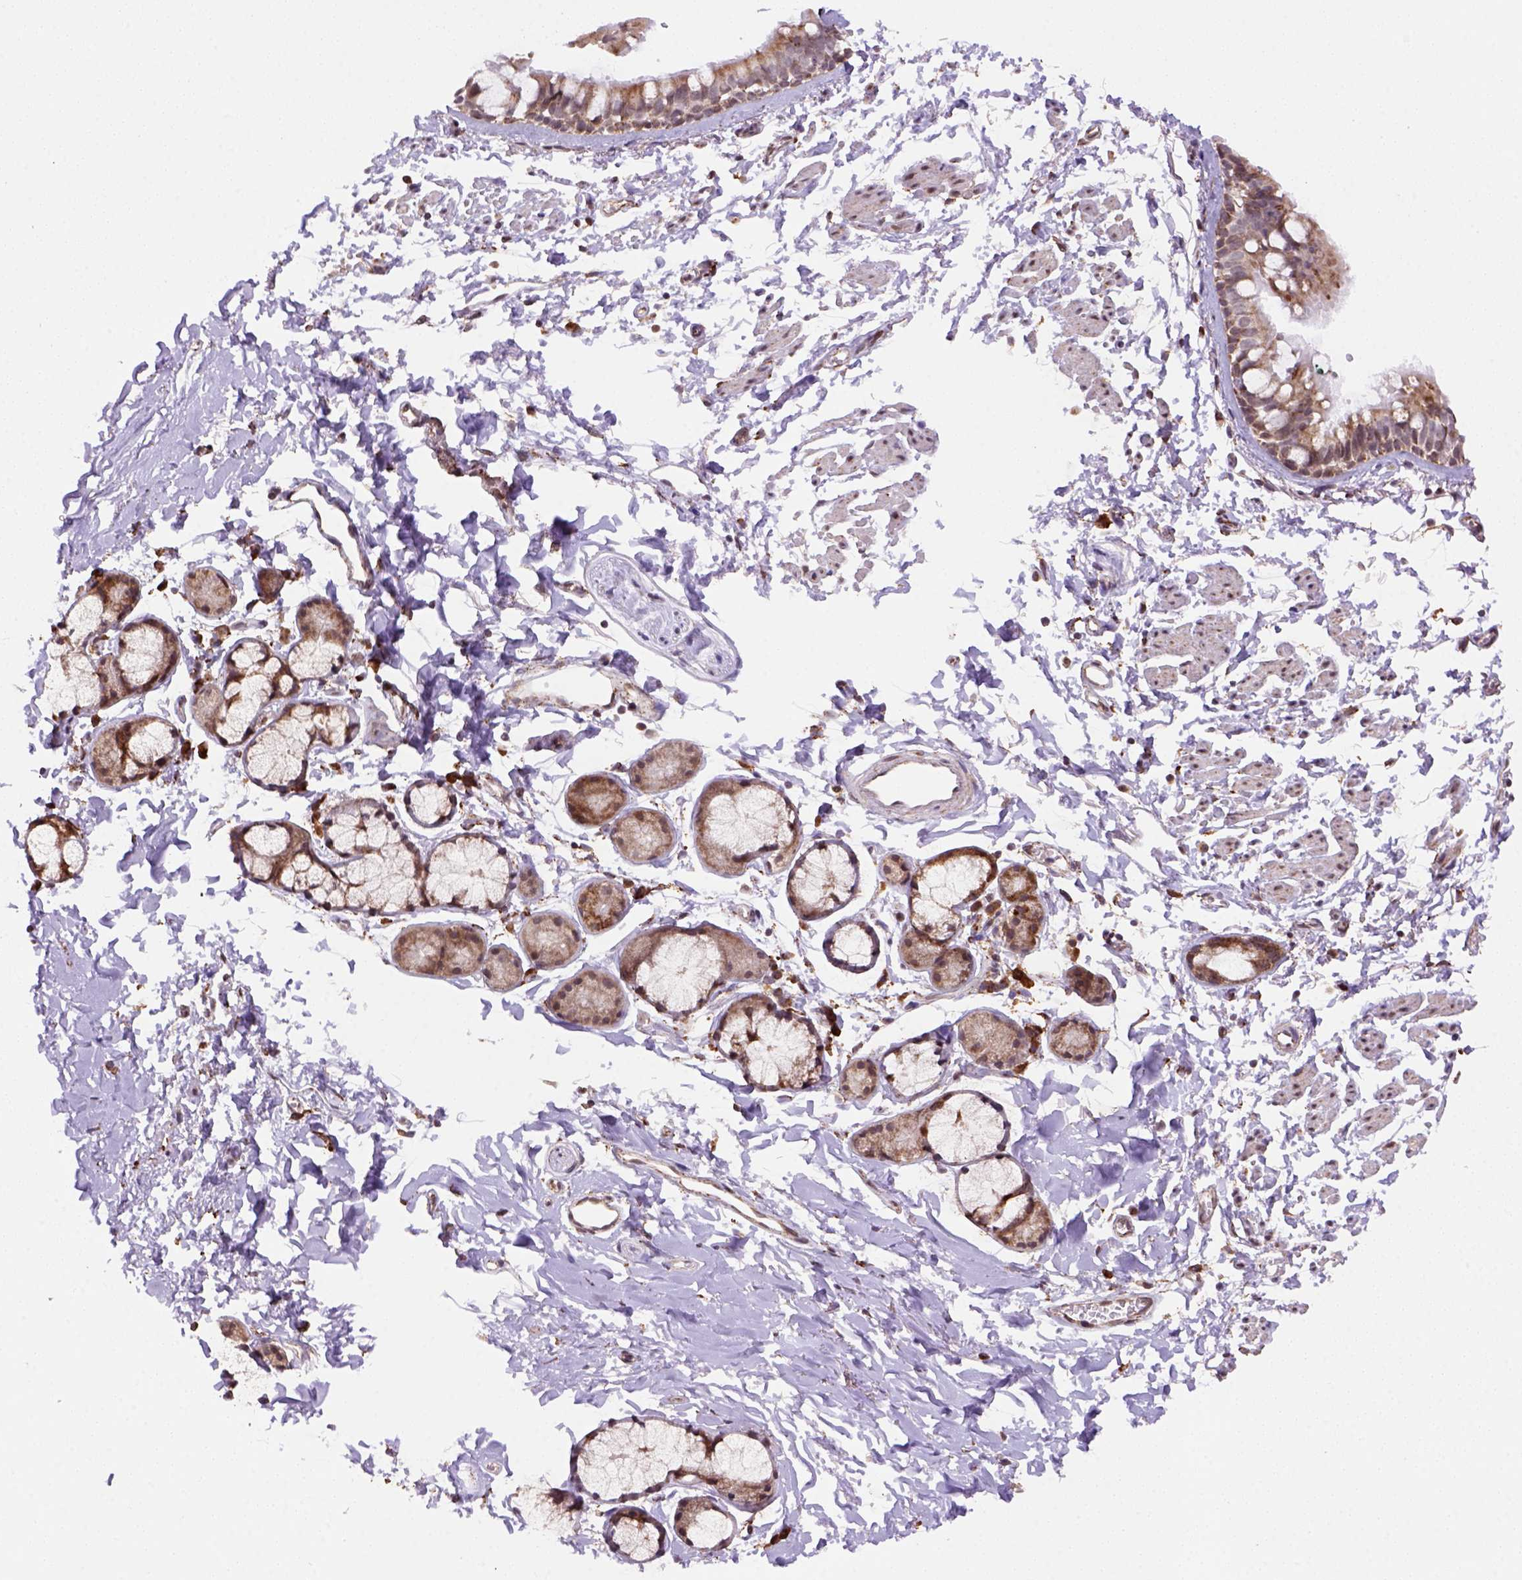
{"staining": {"intensity": "moderate", "quantity": ">75%", "location": "cytoplasmic/membranous"}, "tissue": "bronchus", "cell_type": "Respiratory epithelial cells", "image_type": "normal", "snomed": [{"axis": "morphology", "description": "Normal tissue, NOS"}, {"axis": "topography", "description": "Cartilage tissue"}, {"axis": "topography", "description": "Bronchus"}], "caption": "A photomicrograph of bronchus stained for a protein shows moderate cytoplasmic/membranous brown staining in respiratory epithelial cells. Ihc stains the protein of interest in brown and the nuclei are stained blue.", "gene": "FZD7", "patient": {"sex": "female", "age": 59}}